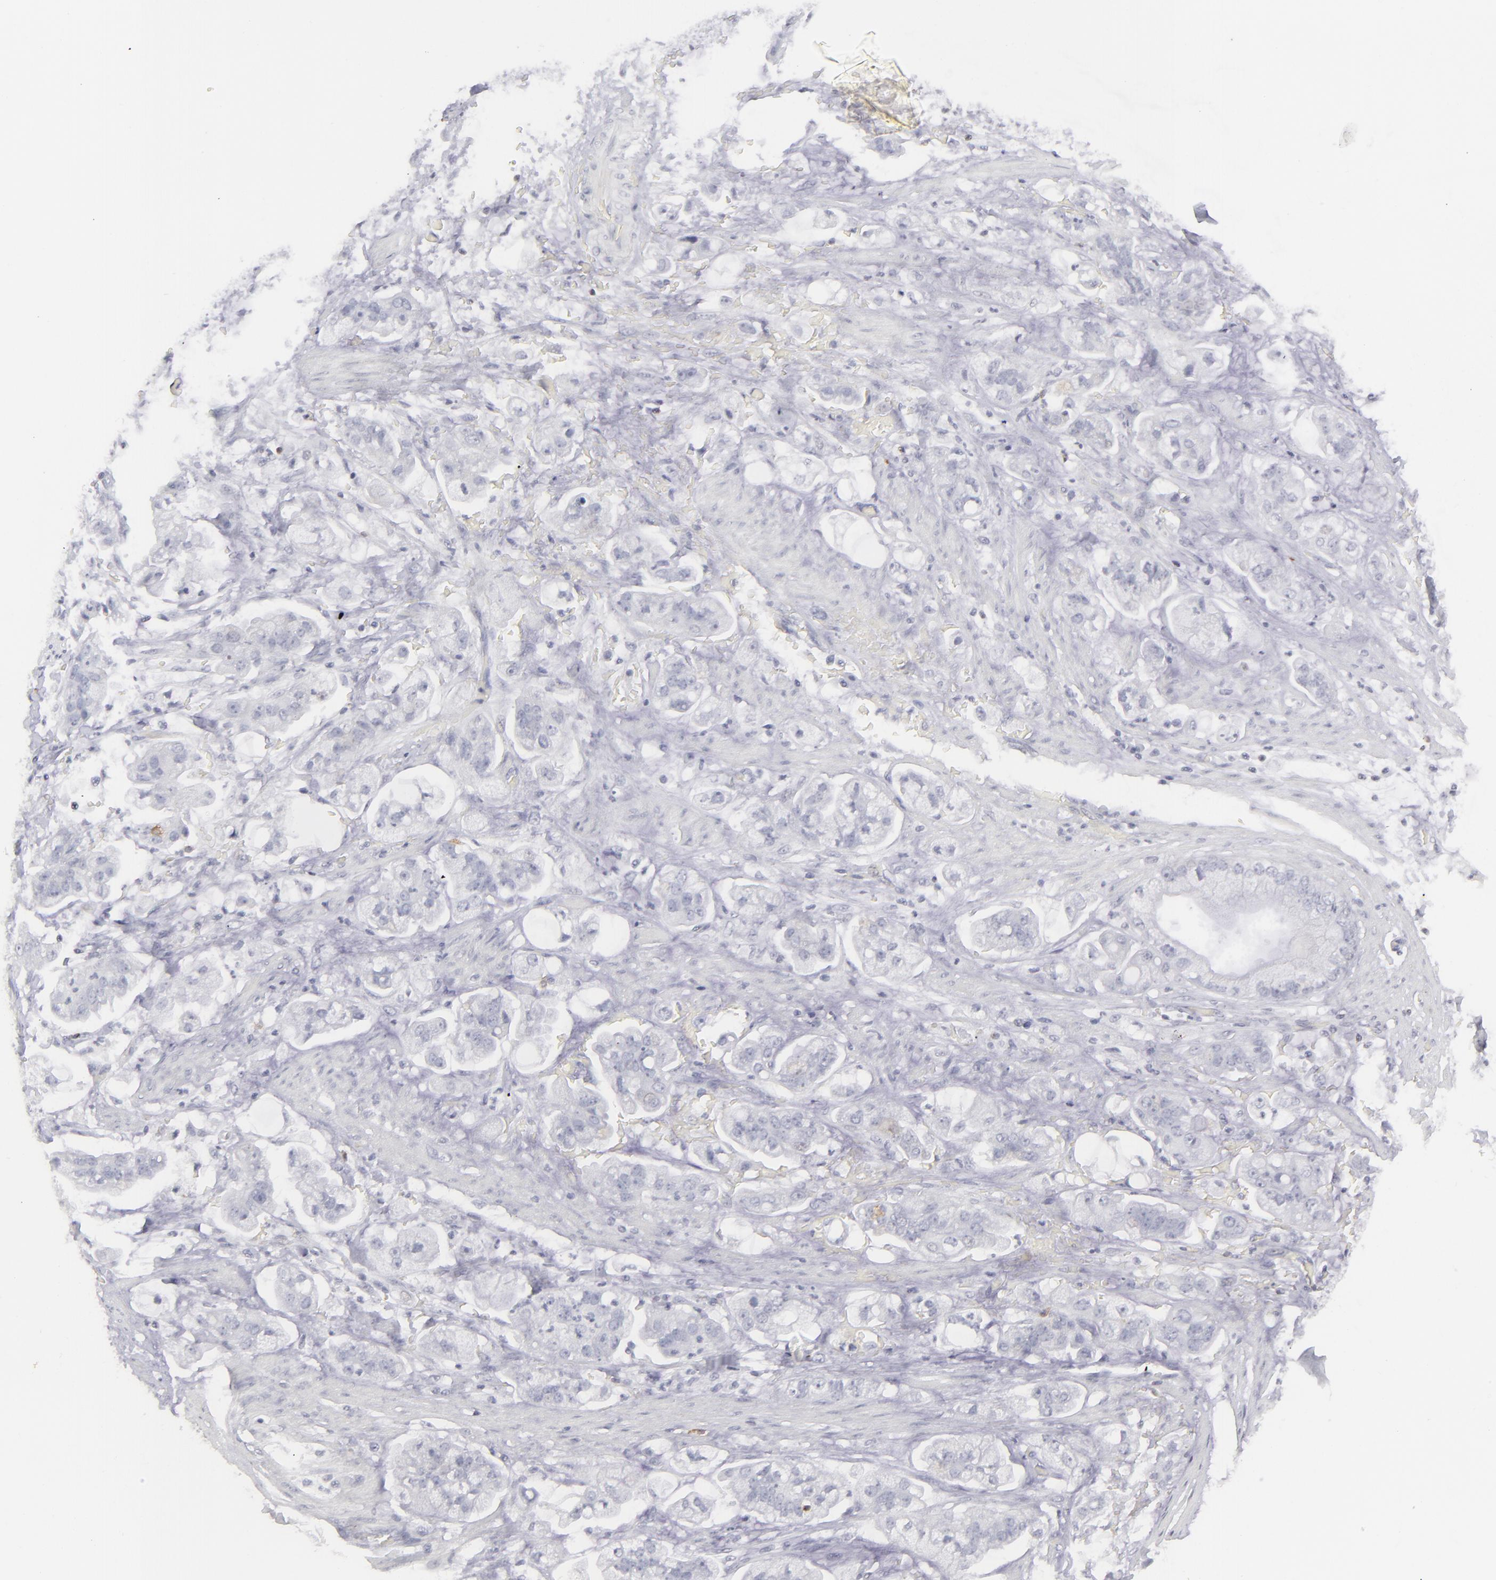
{"staining": {"intensity": "negative", "quantity": "none", "location": "none"}, "tissue": "stomach cancer", "cell_type": "Tumor cells", "image_type": "cancer", "snomed": [{"axis": "morphology", "description": "Adenocarcinoma, NOS"}, {"axis": "topography", "description": "Stomach"}], "caption": "IHC of human stomach adenocarcinoma displays no expression in tumor cells.", "gene": "CD7", "patient": {"sex": "male", "age": 62}}